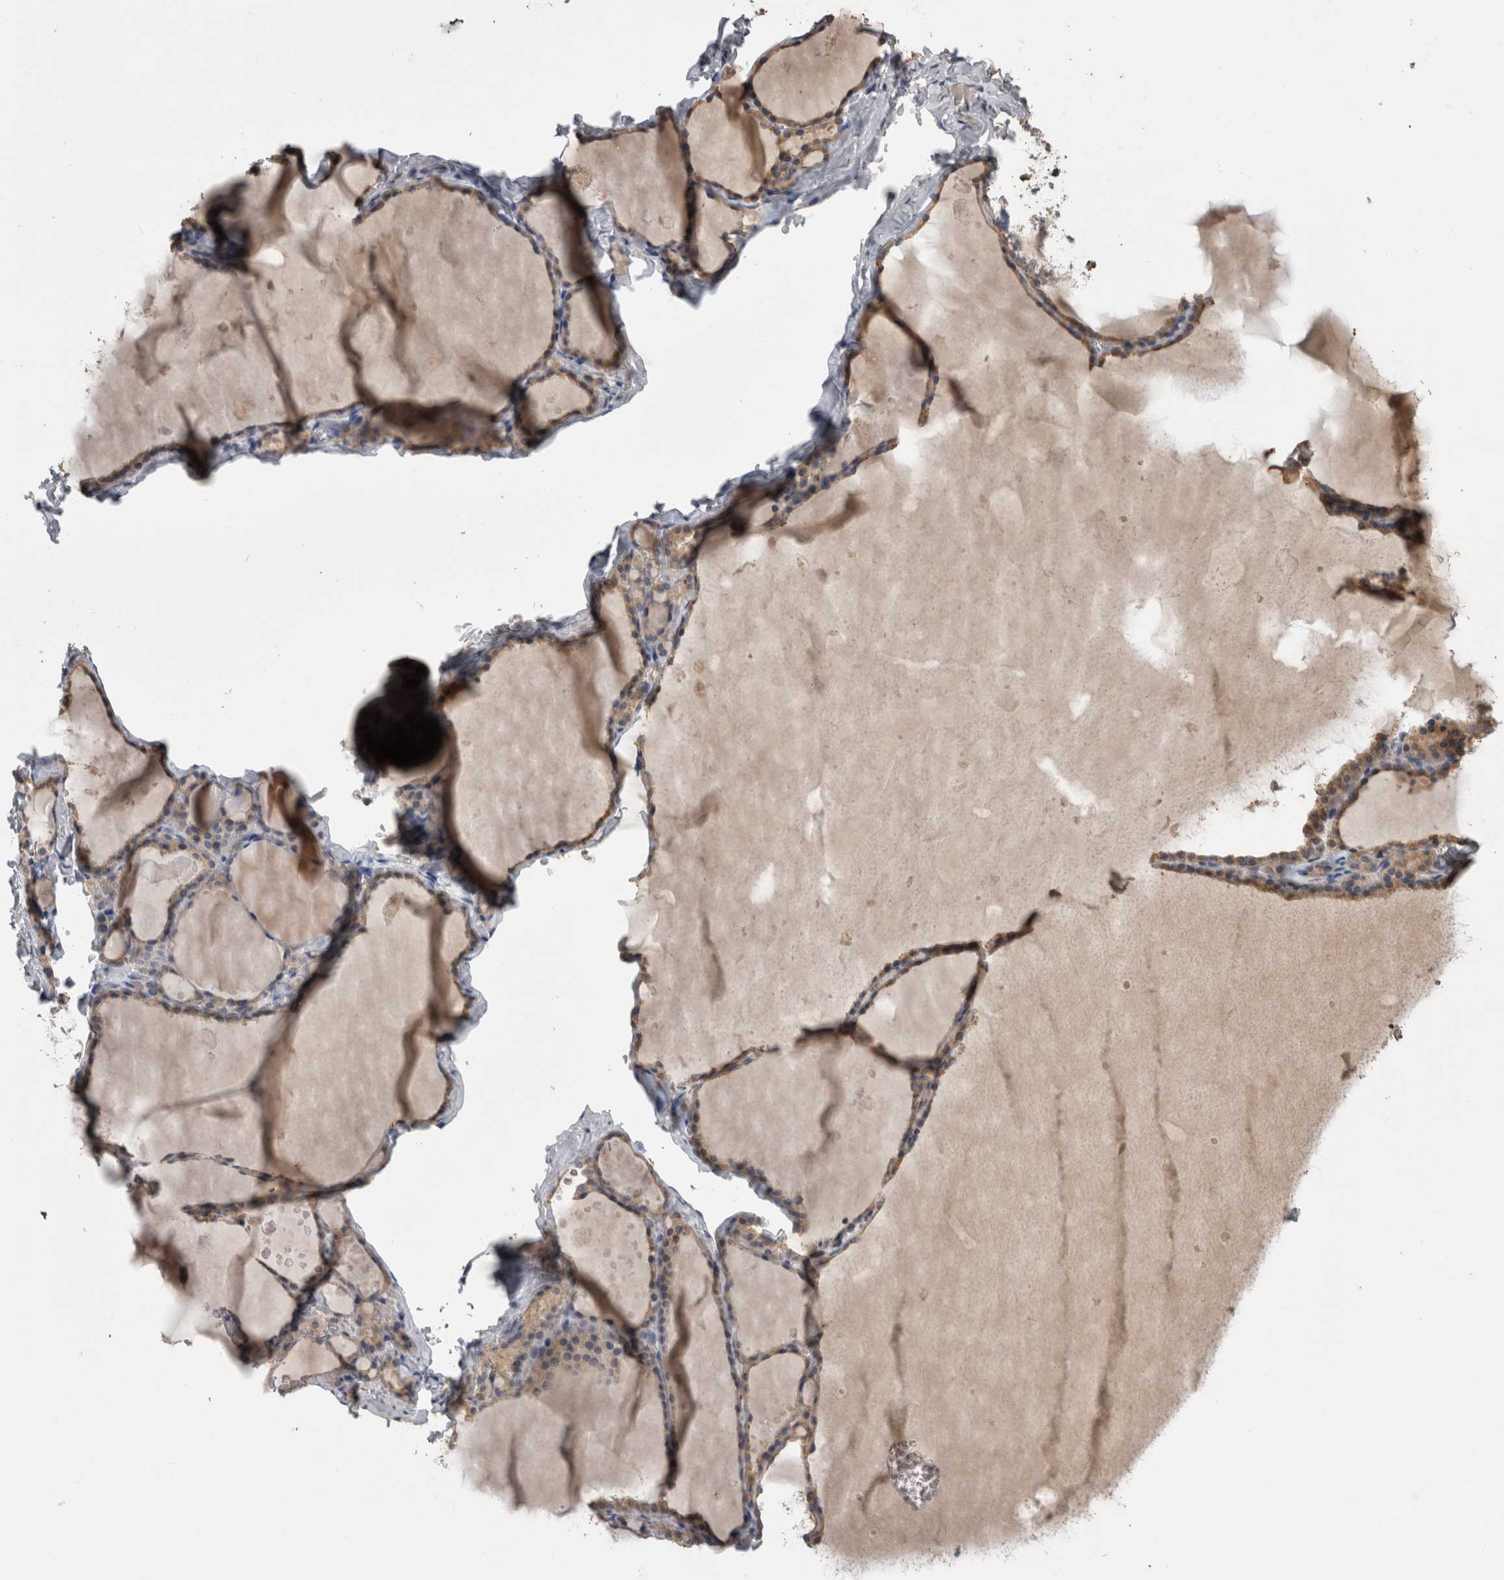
{"staining": {"intensity": "weak", "quantity": ">75%", "location": "cytoplasmic/membranous"}, "tissue": "thyroid gland", "cell_type": "Glandular cells", "image_type": "normal", "snomed": [{"axis": "morphology", "description": "Normal tissue, NOS"}, {"axis": "topography", "description": "Thyroid gland"}], "caption": "Weak cytoplasmic/membranous protein staining is identified in approximately >75% of glandular cells in thyroid gland. The staining was performed using DAB (3,3'-diaminobenzidine) to visualize the protein expression in brown, while the nuclei were stained in blue with hematoxylin (Magnification: 20x).", "gene": "ANXA13", "patient": {"sex": "male", "age": 56}}